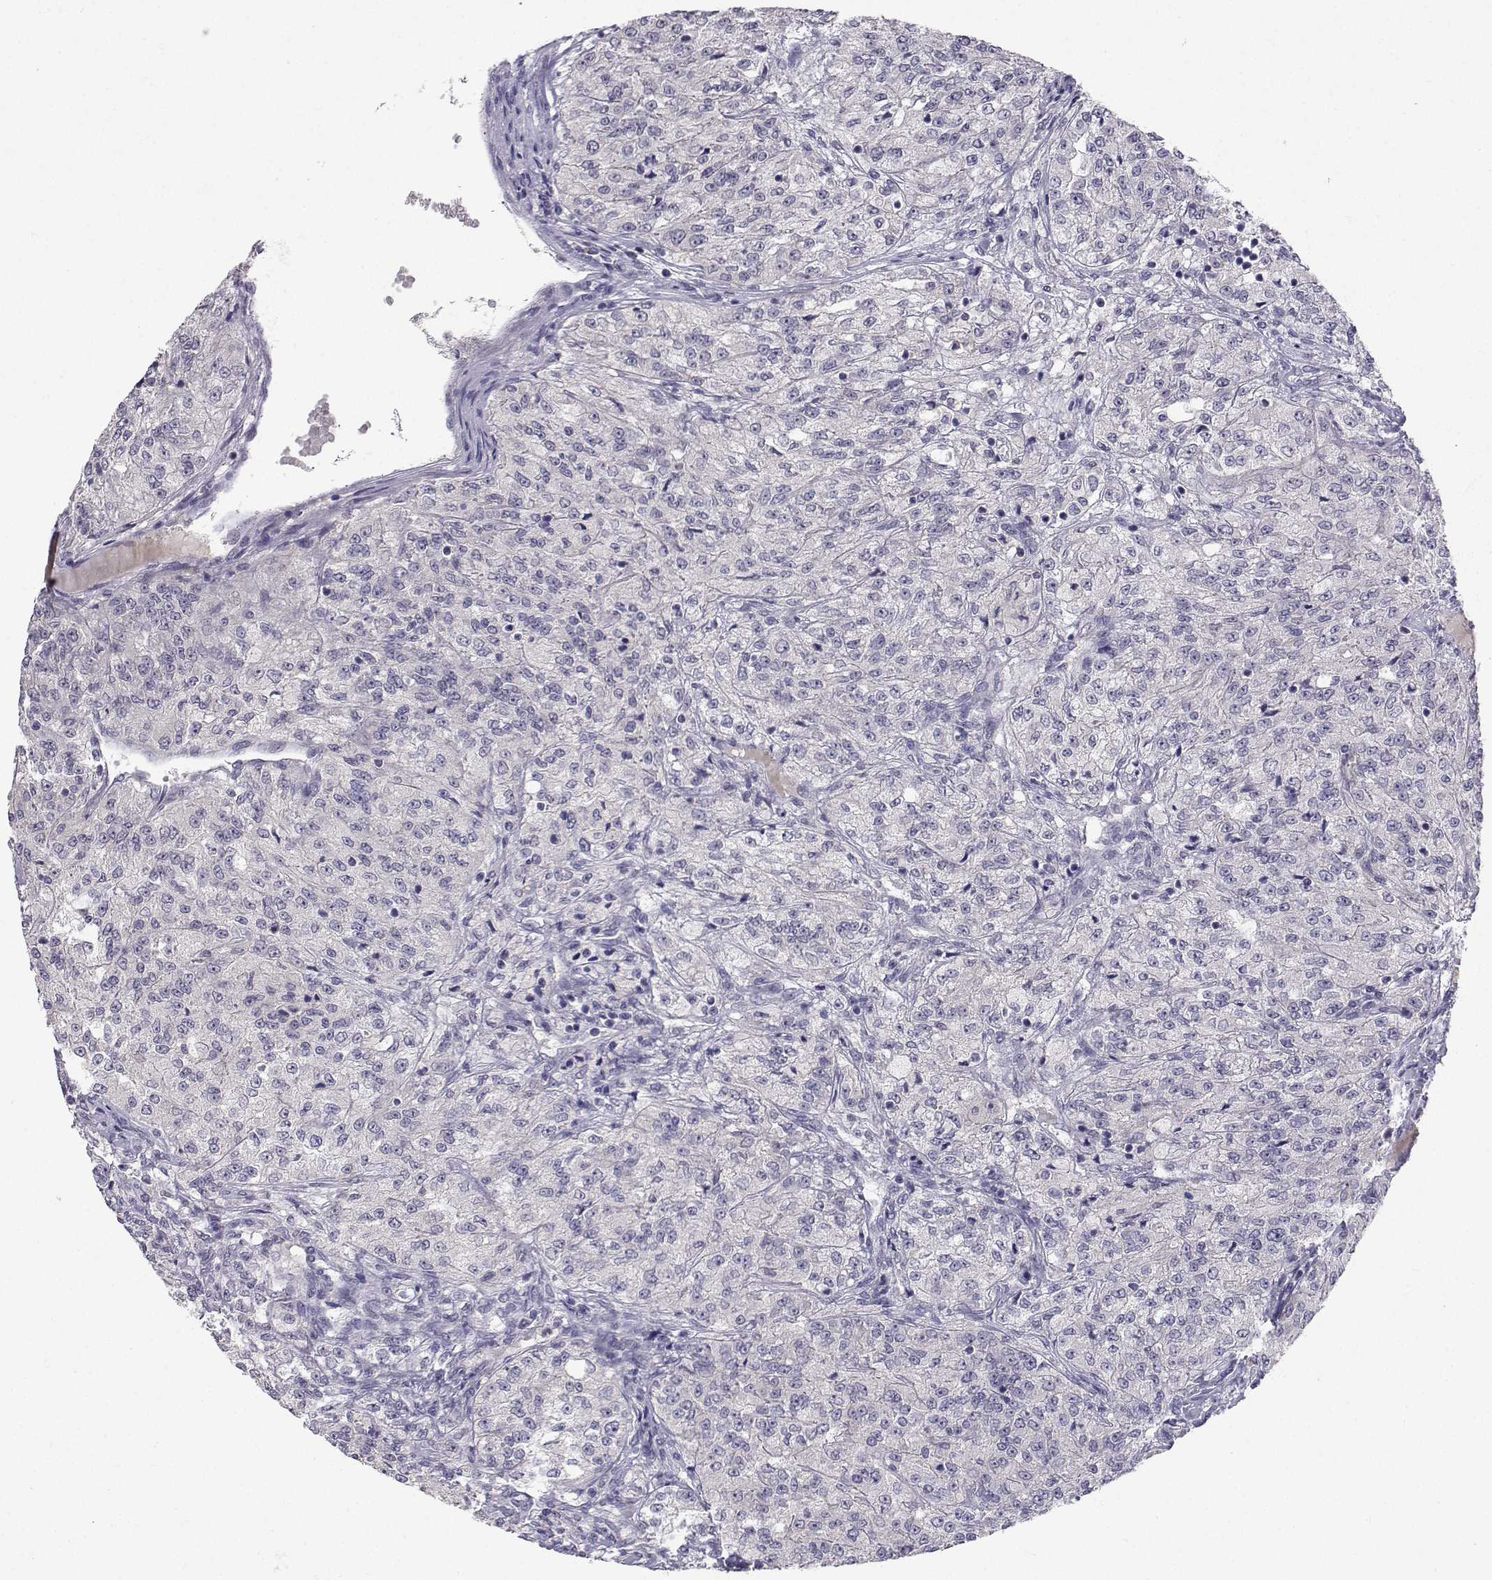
{"staining": {"intensity": "negative", "quantity": "none", "location": "none"}, "tissue": "renal cancer", "cell_type": "Tumor cells", "image_type": "cancer", "snomed": [{"axis": "morphology", "description": "Adenocarcinoma, NOS"}, {"axis": "topography", "description": "Kidney"}], "caption": "Tumor cells show no significant protein expression in adenocarcinoma (renal). (Brightfield microscopy of DAB immunohistochemistry (IHC) at high magnification).", "gene": "SLC6A3", "patient": {"sex": "female", "age": 63}}